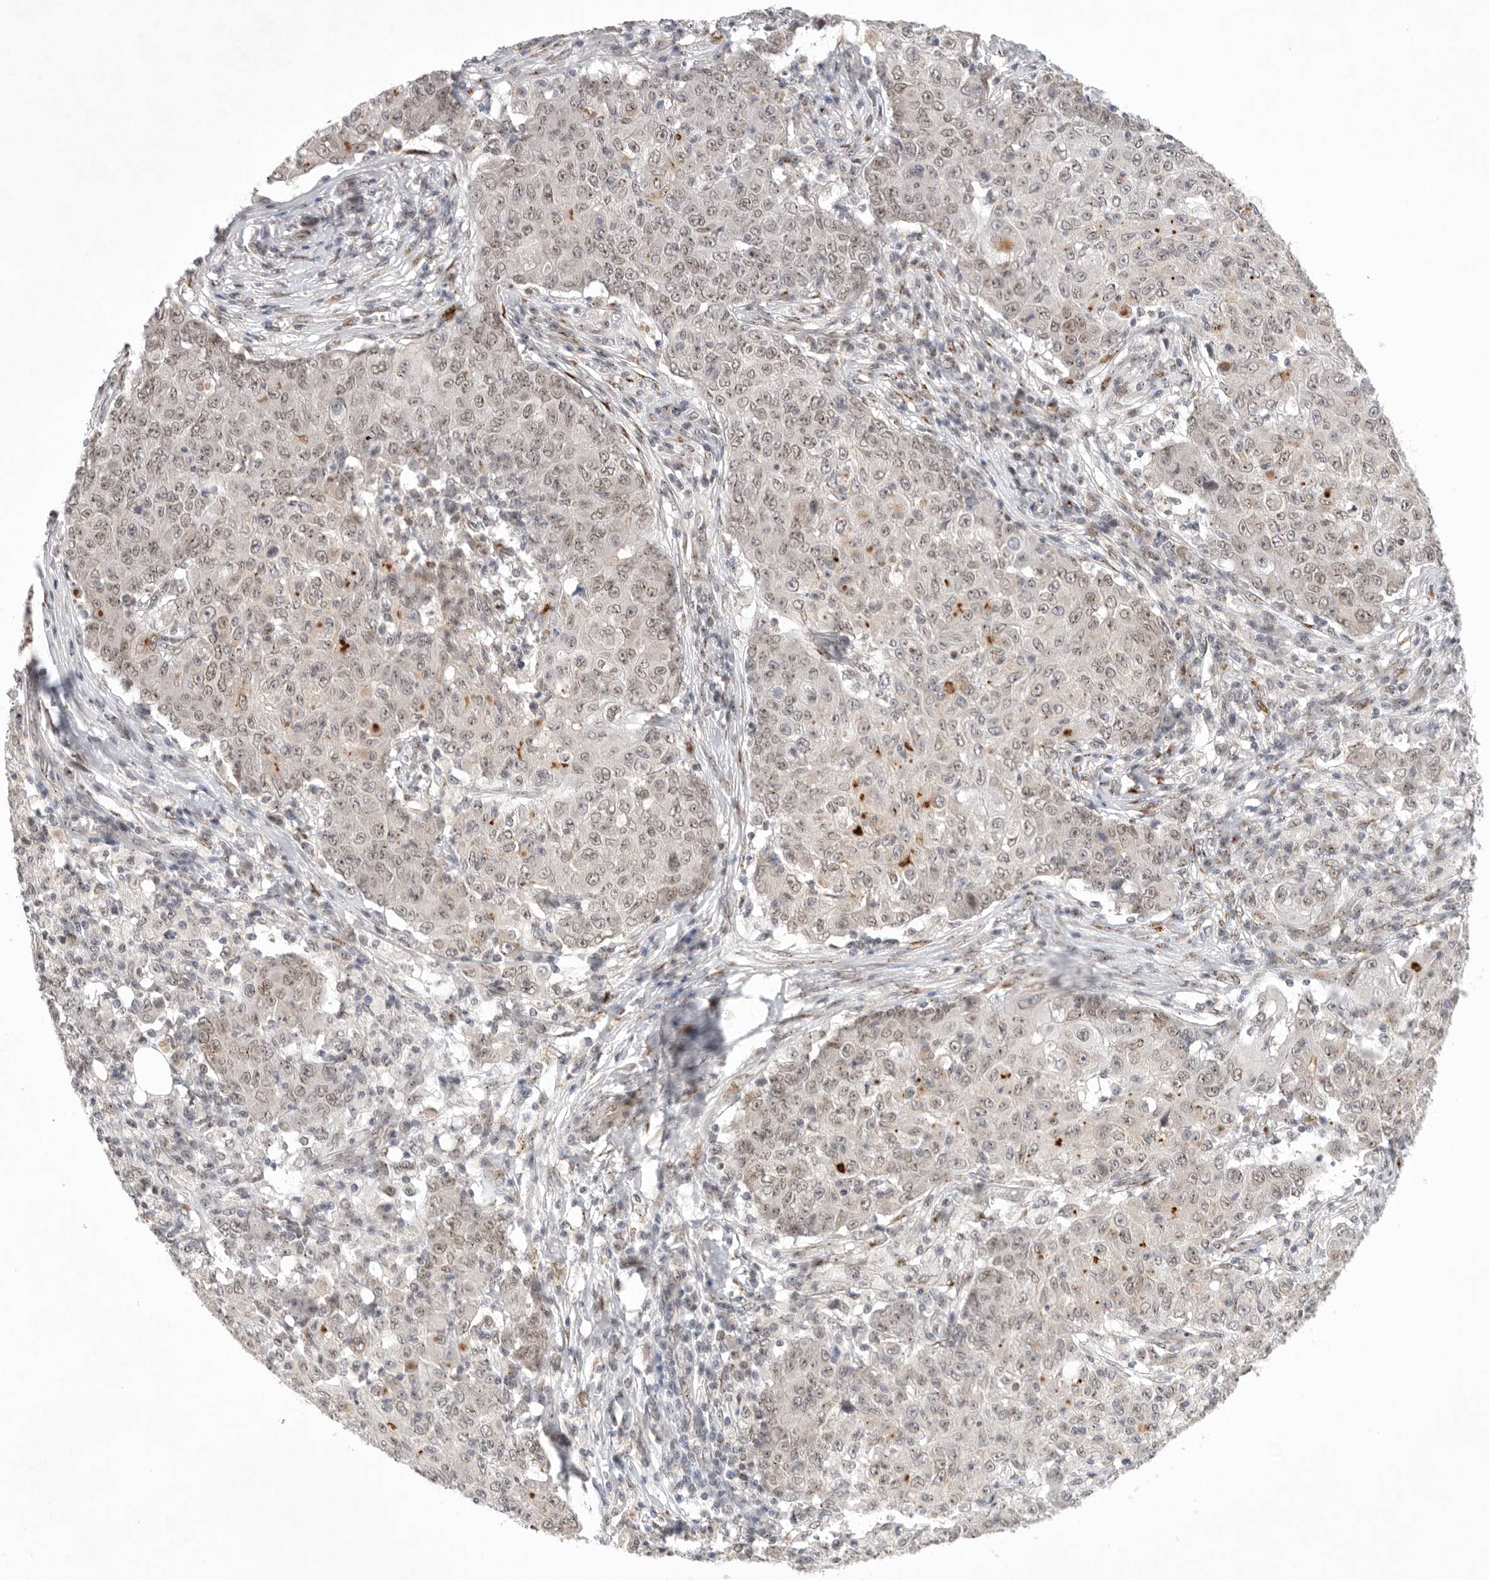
{"staining": {"intensity": "weak", "quantity": "25%-75%", "location": "nuclear"}, "tissue": "ovarian cancer", "cell_type": "Tumor cells", "image_type": "cancer", "snomed": [{"axis": "morphology", "description": "Carcinoma, endometroid"}, {"axis": "topography", "description": "Ovary"}], "caption": "The photomicrograph exhibits immunohistochemical staining of ovarian cancer. There is weak nuclear positivity is seen in about 25%-75% of tumor cells. (Brightfield microscopy of DAB IHC at high magnification).", "gene": "LEMD3", "patient": {"sex": "female", "age": 42}}